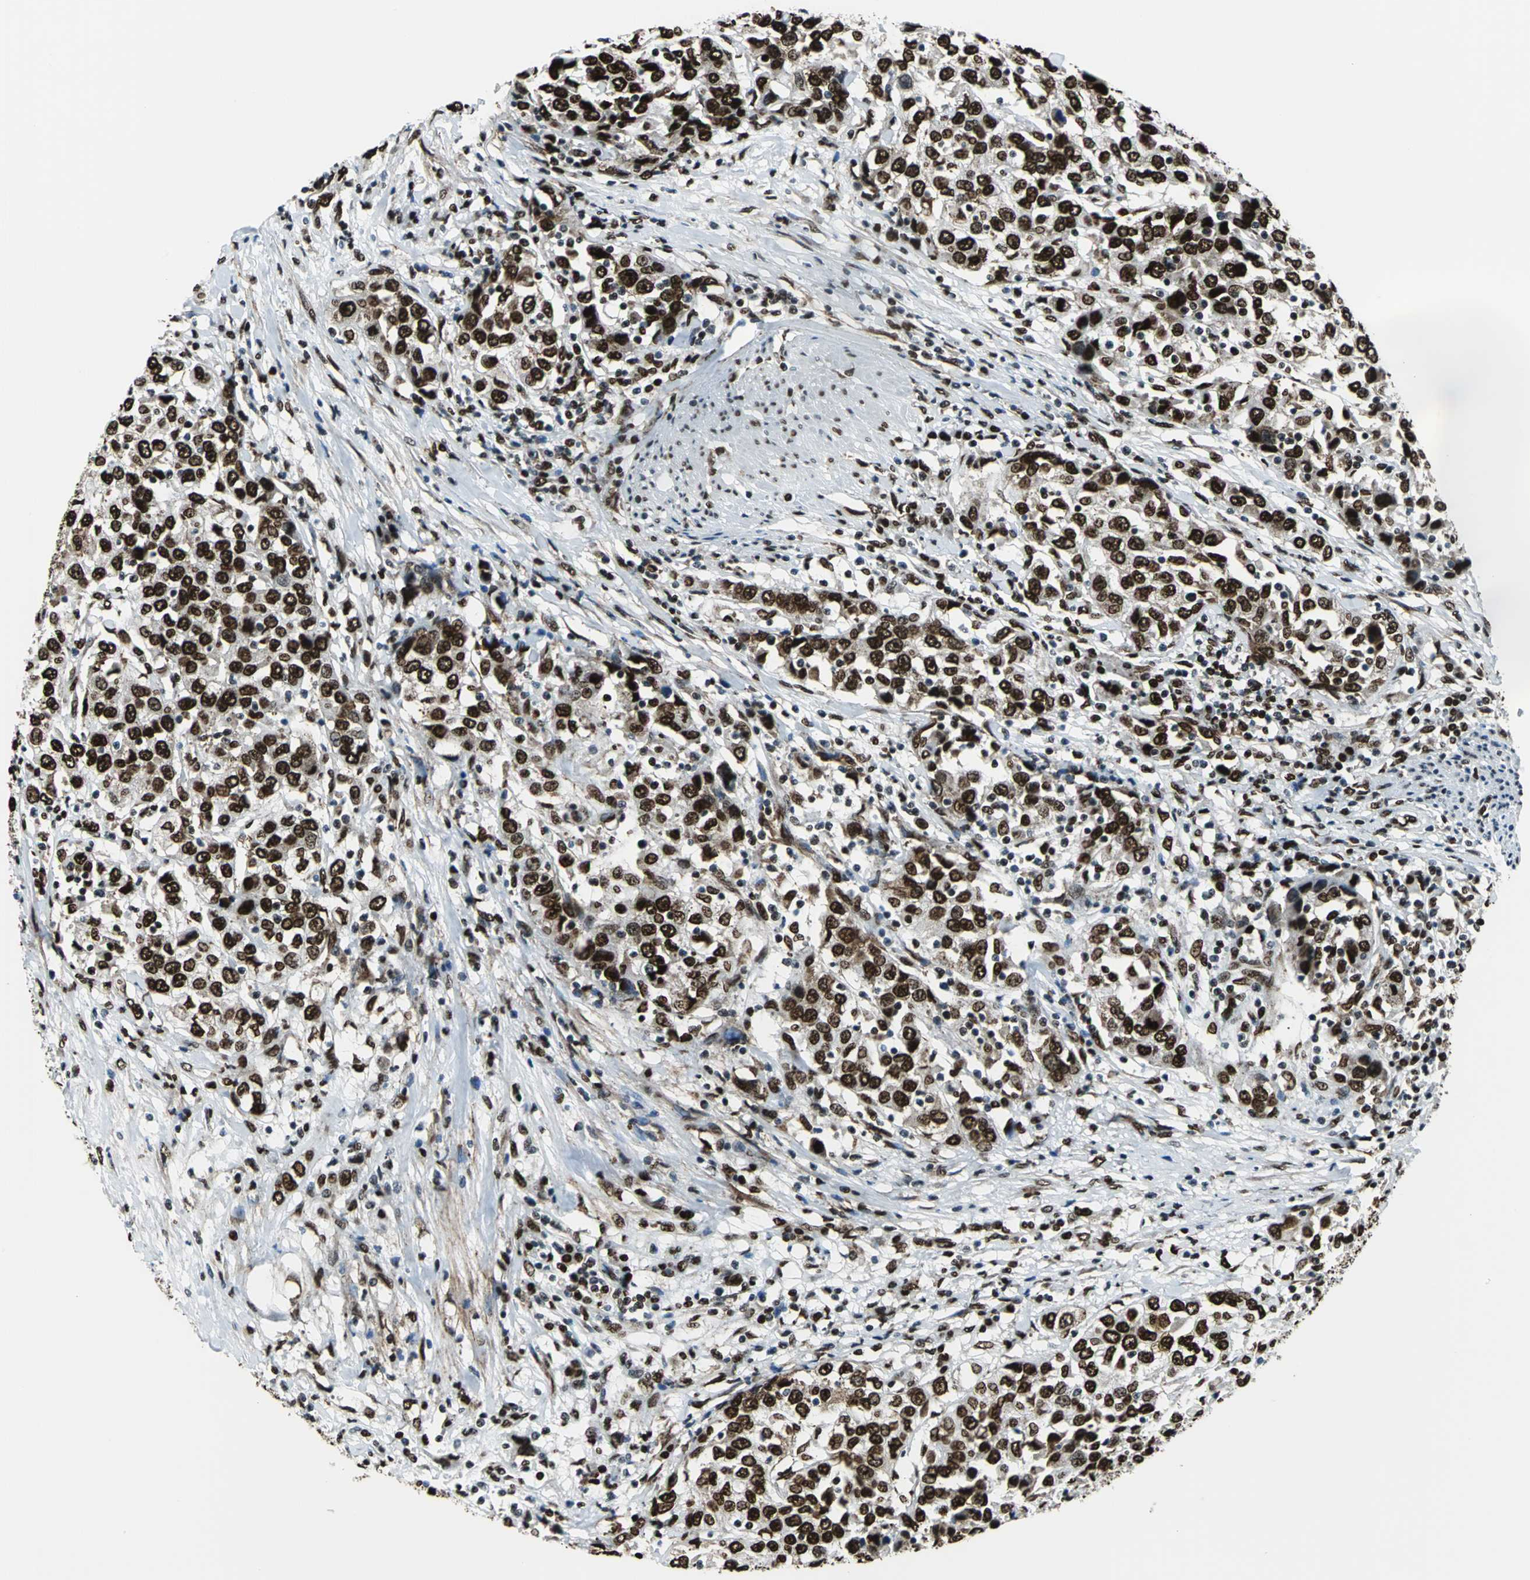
{"staining": {"intensity": "strong", "quantity": ">75%", "location": "nuclear"}, "tissue": "urothelial cancer", "cell_type": "Tumor cells", "image_type": "cancer", "snomed": [{"axis": "morphology", "description": "Urothelial carcinoma, High grade"}, {"axis": "topography", "description": "Urinary bladder"}], "caption": "Protein expression analysis of human high-grade urothelial carcinoma reveals strong nuclear expression in about >75% of tumor cells. (Stains: DAB in brown, nuclei in blue, Microscopy: brightfield microscopy at high magnification).", "gene": "APEX1", "patient": {"sex": "female", "age": 80}}